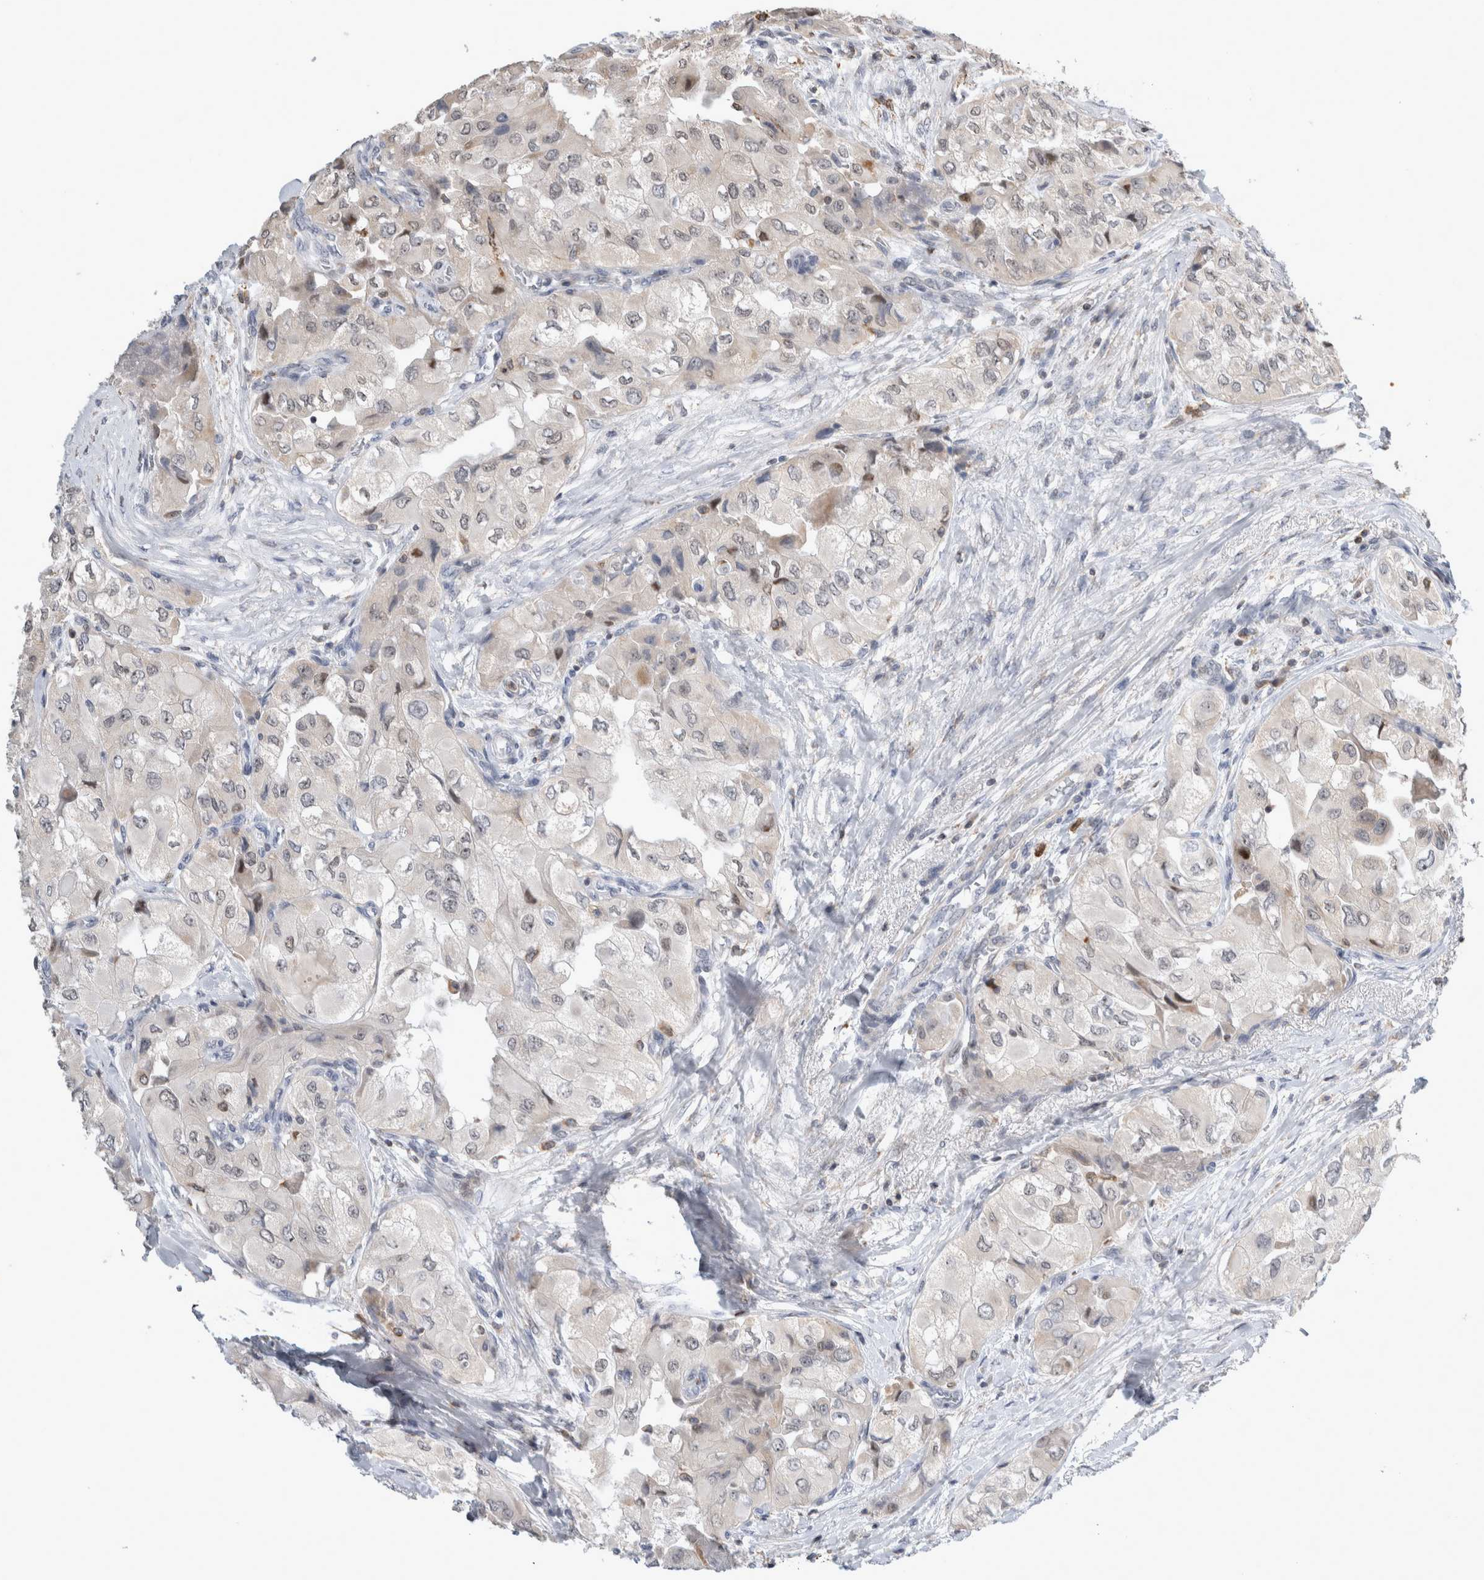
{"staining": {"intensity": "negative", "quantity": "none", "location": "none"}, "tissue": "thyroid cancer", "cell_type": "Tumor cells", "image_type": "cancer", "snomed": [{"axis": "morphology", "description": "Papillary adenocarcinoma, NOS"}, {"axis": "topography", "description": "Thyroid gland"}], "caption": "IHC image of neoplastic tissue: thyroid cancer (papillary adenocarcinoma) stained with DAB demonstrates no significant protein staining in tumor cells. (Immunohistochemistry, brightfield microscopy, high magnification).", "gene": "AGMAT", "patient": {"sex": "female", "age": 59}}